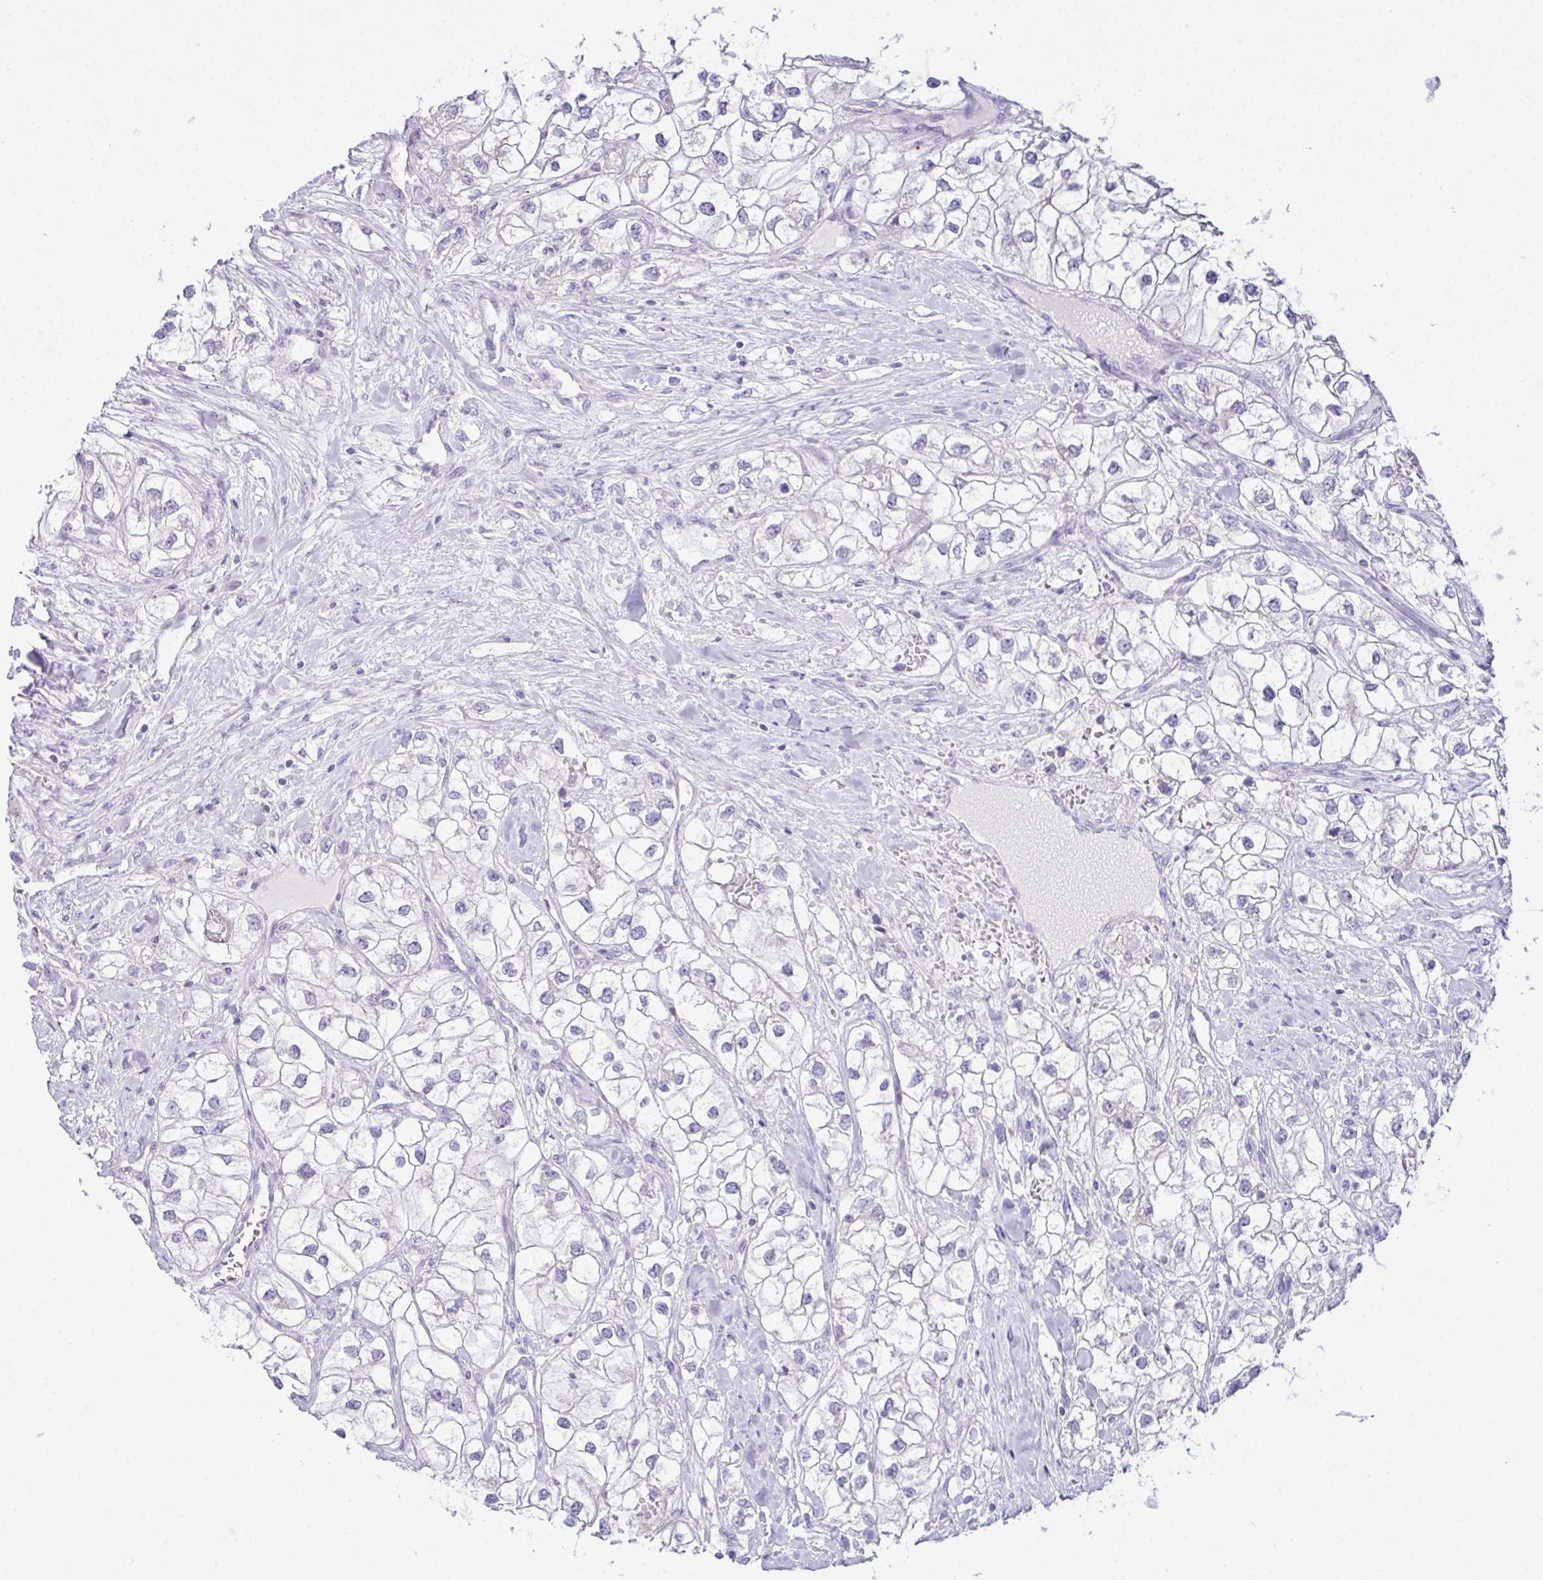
{"staining": {"intensity": "negative", "quantity": "none", "location": "none"}, "tissue": "renal cancer", "cell_type": "Tumor cells", "image_type": "cancer", "snomed": [{"axis": "morphology", "description": "Adenocarcinoma, NOS"}, {"axis": "topography", "description": "Kidney"}], "caption": "This is an immunohistochemistry photomicrograph of renal adenocarcinoma. There is no staining in tumor cells.", "gene": "D2HGDH", "patient": {"sex": "male", "age": 59}}